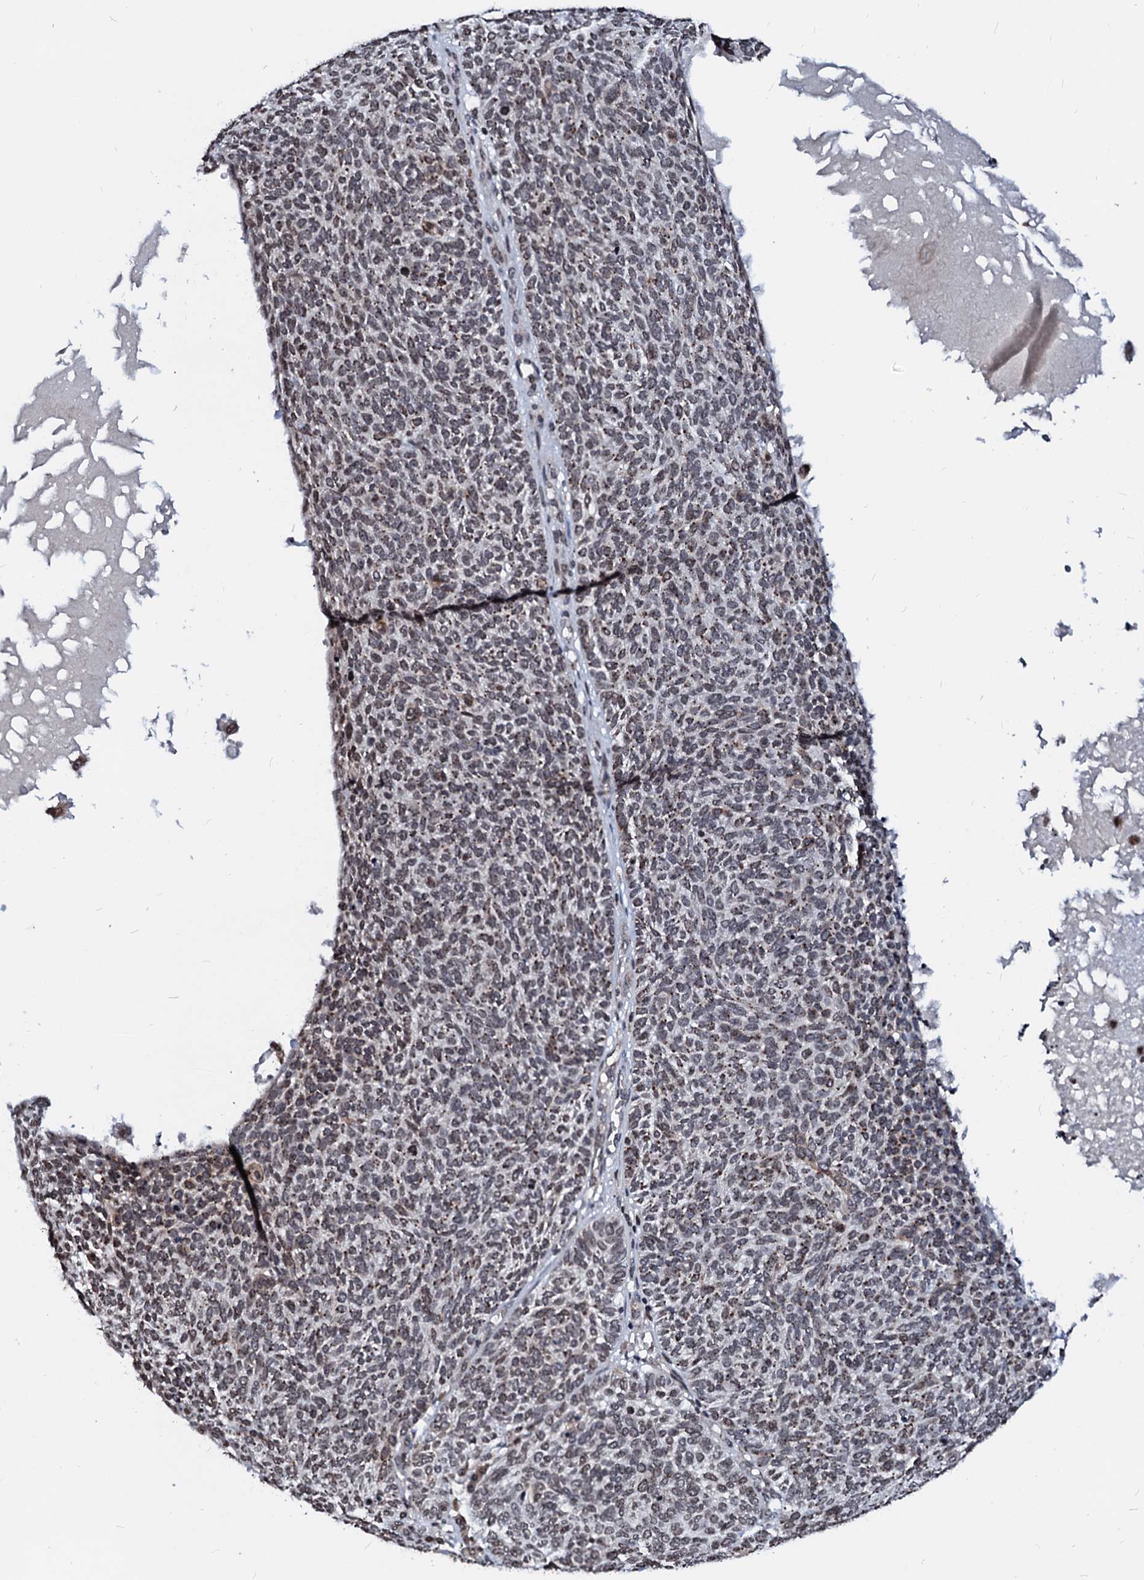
{"staining": {"intensity": "weak", "quantity": "25%-75%", "location": "nuclear"}, "tissue": "skin cancer", "cell_type": "Tumor cells", "image_type": "cancer", "snomed": [{"axis": "morphology", "description": "Squamous cell carcinoma, NOS"}, {"axis": "topography", "description": "Skin"}], "caption": "This image demonstrates skin squamous cell carcinoma stained with immunohistochemistry to label a protein in brown. The nuclear of tumor cells show weak positivity for the protein. Nuclei are counter-stained blue.", "gene": "LSM11", "patient": {"sex": "female", "age": 90}}